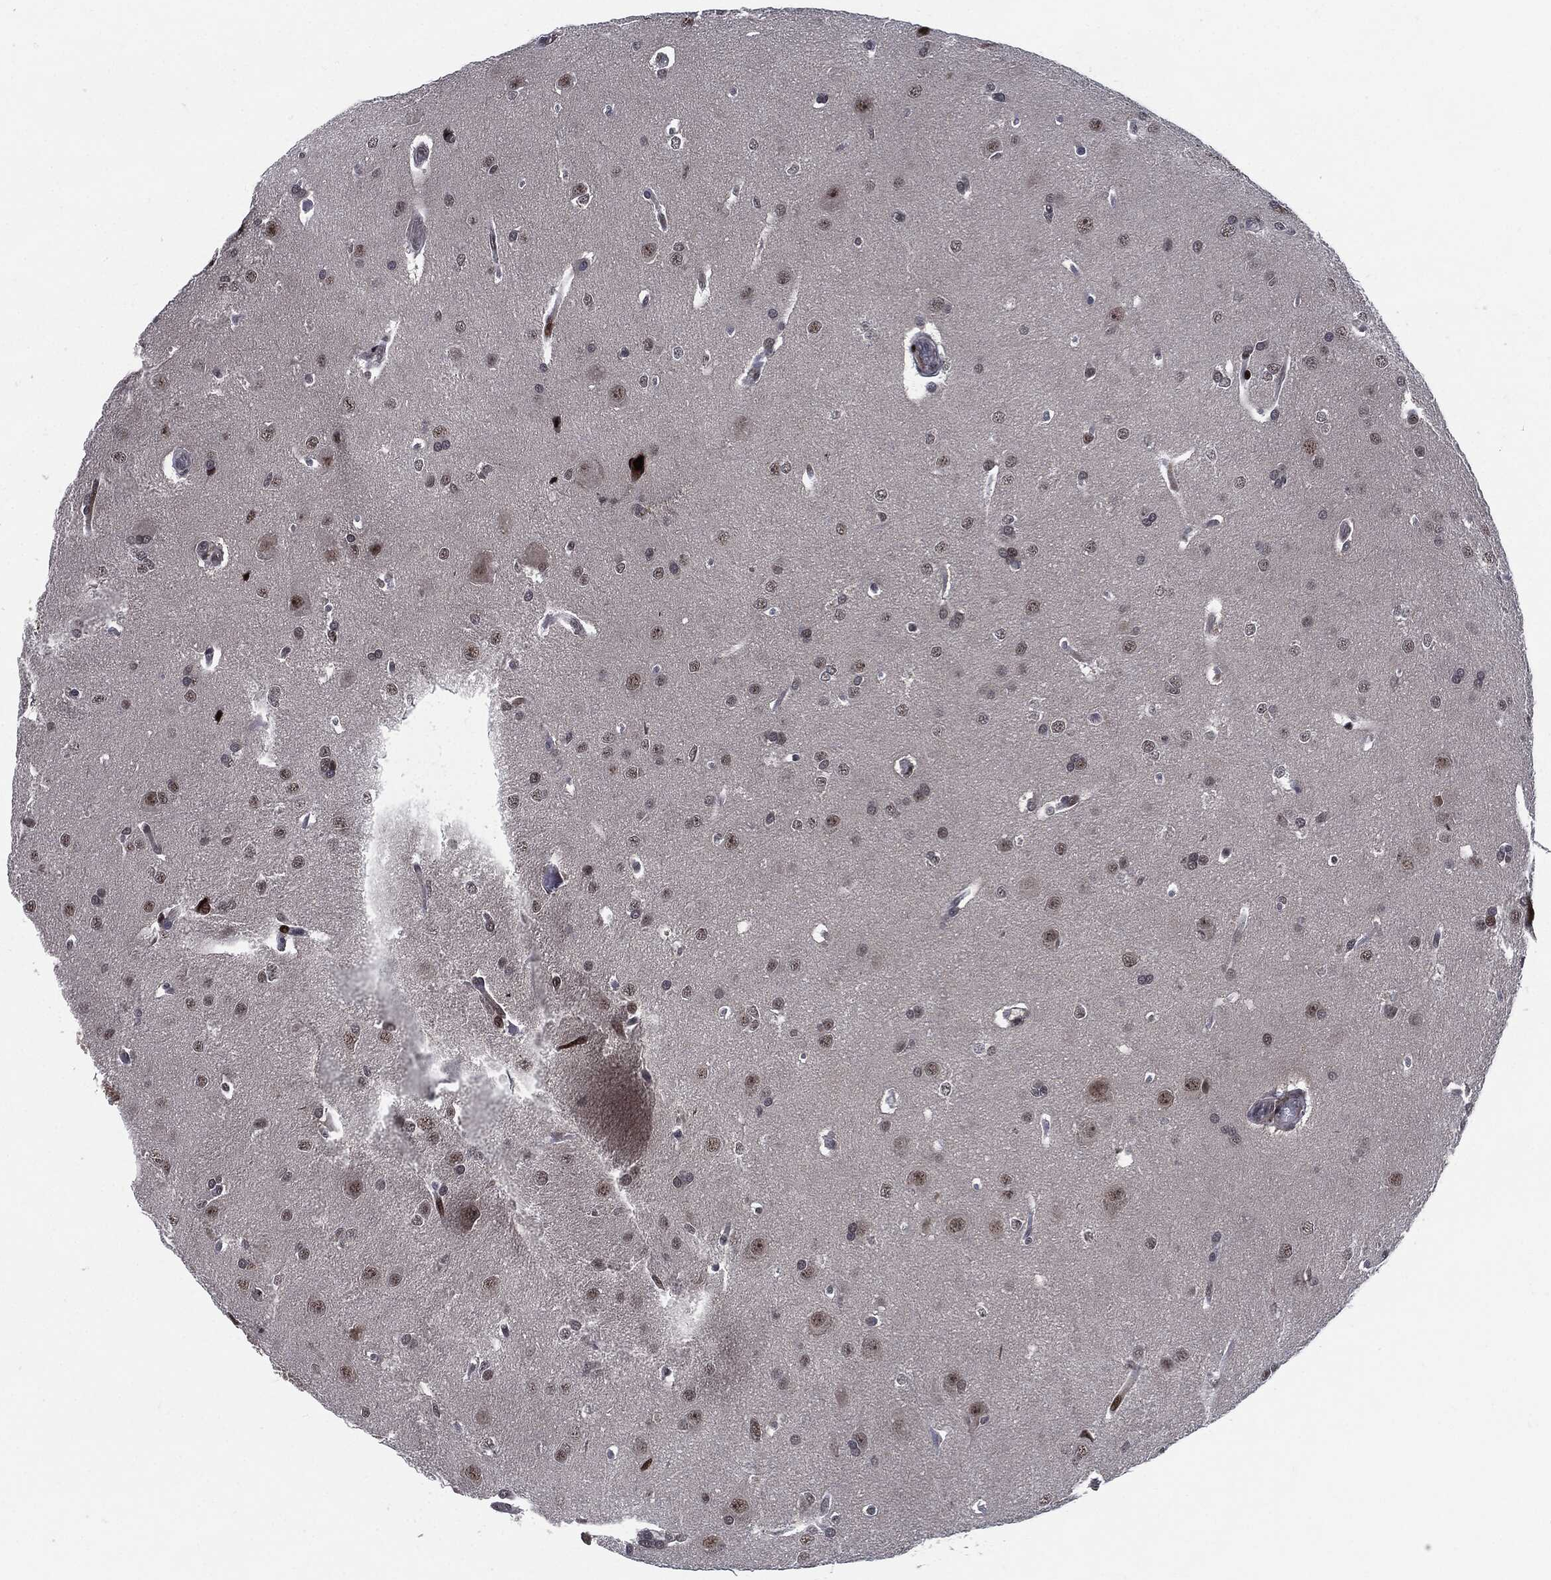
{"staining": {"intensity": "negative", "quantity": "none", "location": "none"}, "tissue": "glioma", "cell_type": "Tumor cells", "image_type": "cancer", "snomed": [{"axis": "morphology", "description": "Glioma, malignant, Low grade"}, {"axis": "topography", "description": "Brain"}], "caption": "Tumor cells are negative for protein expression in human glioma.", "gene": "AKT2", "patient": {"sex": "female", "age": 32}}